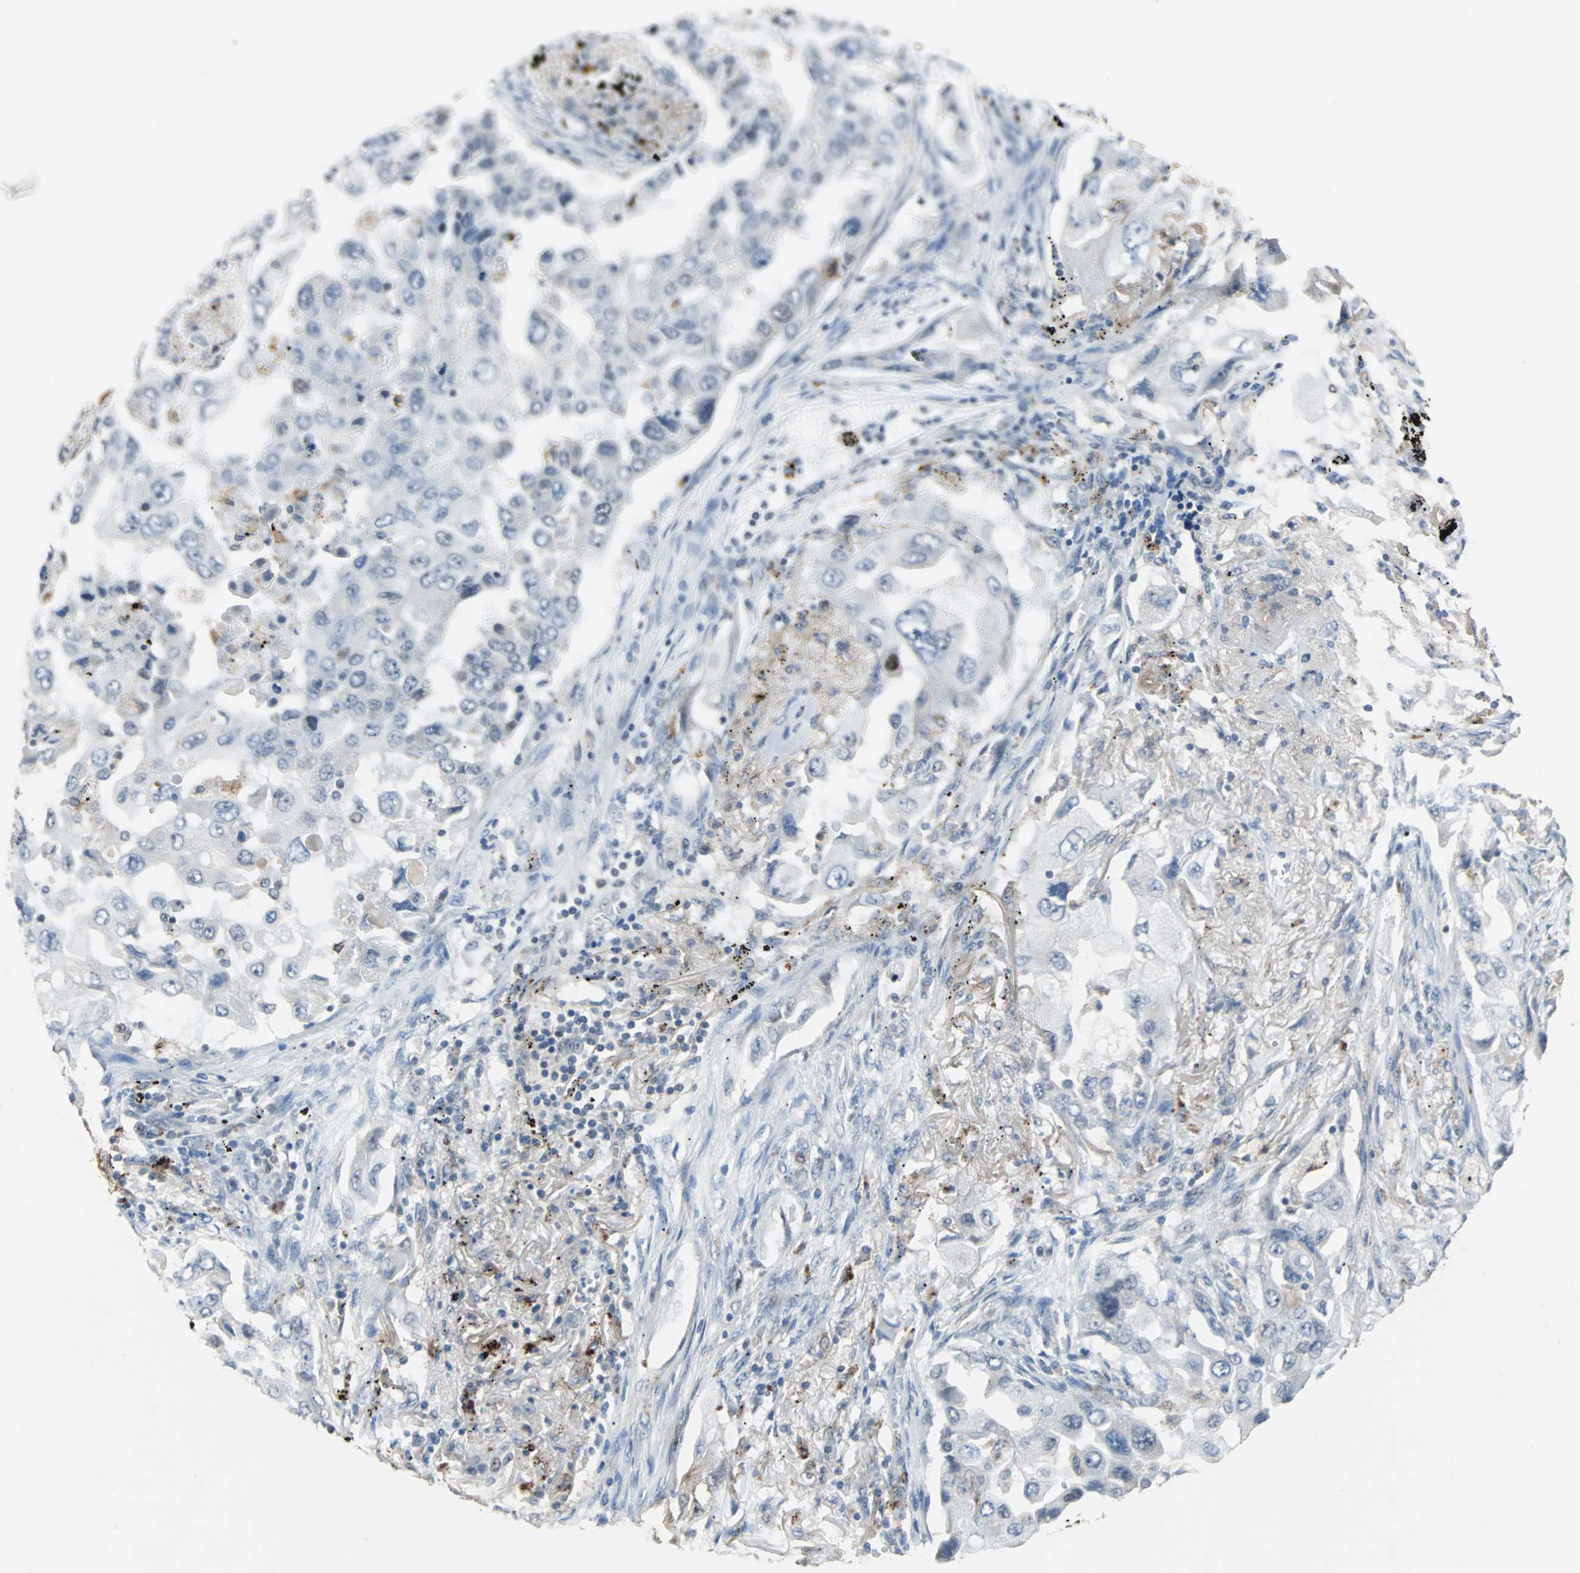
{"staining": {"intensity": "negative", "quantity": "none", "location": "none"}, "tissue": "lung cancer", "cell_type": "Tumor cells", "image_type": "cancer", "snomed": [{"axis": "morphology", "description": "Adenocarcinoma, NOS"}, {"axis": "topography", "description": "Lung"}], "caption": "This photomicrograph is of lung cancer (adenocarcinoma) stained with immunohistochemistry (IHC) to label a protein in brown with the nuclei are counter-stained blue. There is no positivity in tumor cells.", "gene": "HLX", "patient": {"sex": "female", "age": 65}}